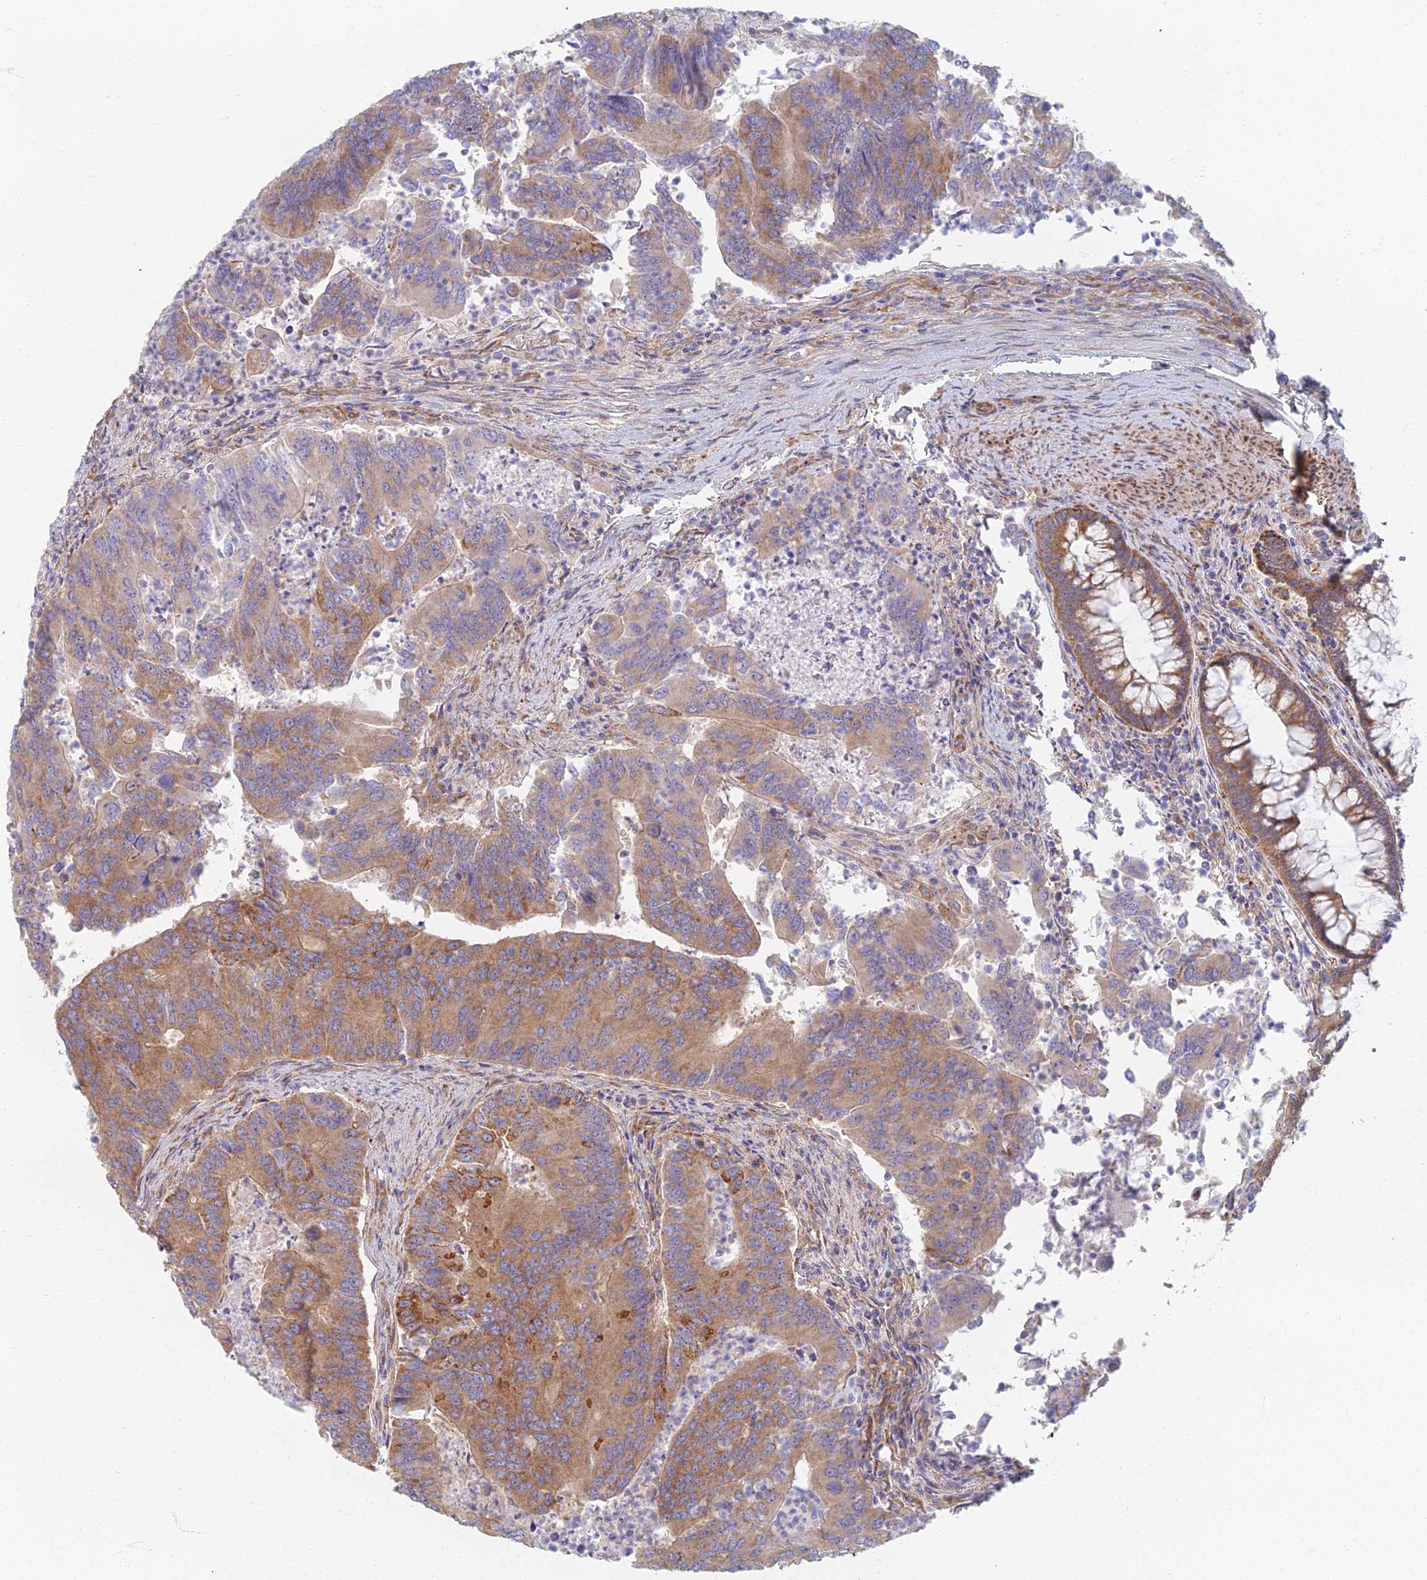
{"staining": {"intensity": "moderate", "quantity": ">75%", "location": "cytoplasmic/membranous"}, "tissue": "colorectal cancer", "cell_type": "Tumor cells", "image_type": "cancer", "snomed": [{"axis": "morphology", "description": "Adenocarcinoma, NOS"}, {"axis": "topography", "description": "Colon"}], "caption": "Approximately >75% of tumor cells in human colorectal cancer (adenocarcinoma) exhibit moderate cytoplasmic/membranous protein expression as visualized by brown immunohistochemical staining.", "gene": "RBSN", "patient": {"sex": "female", "age": 67}}